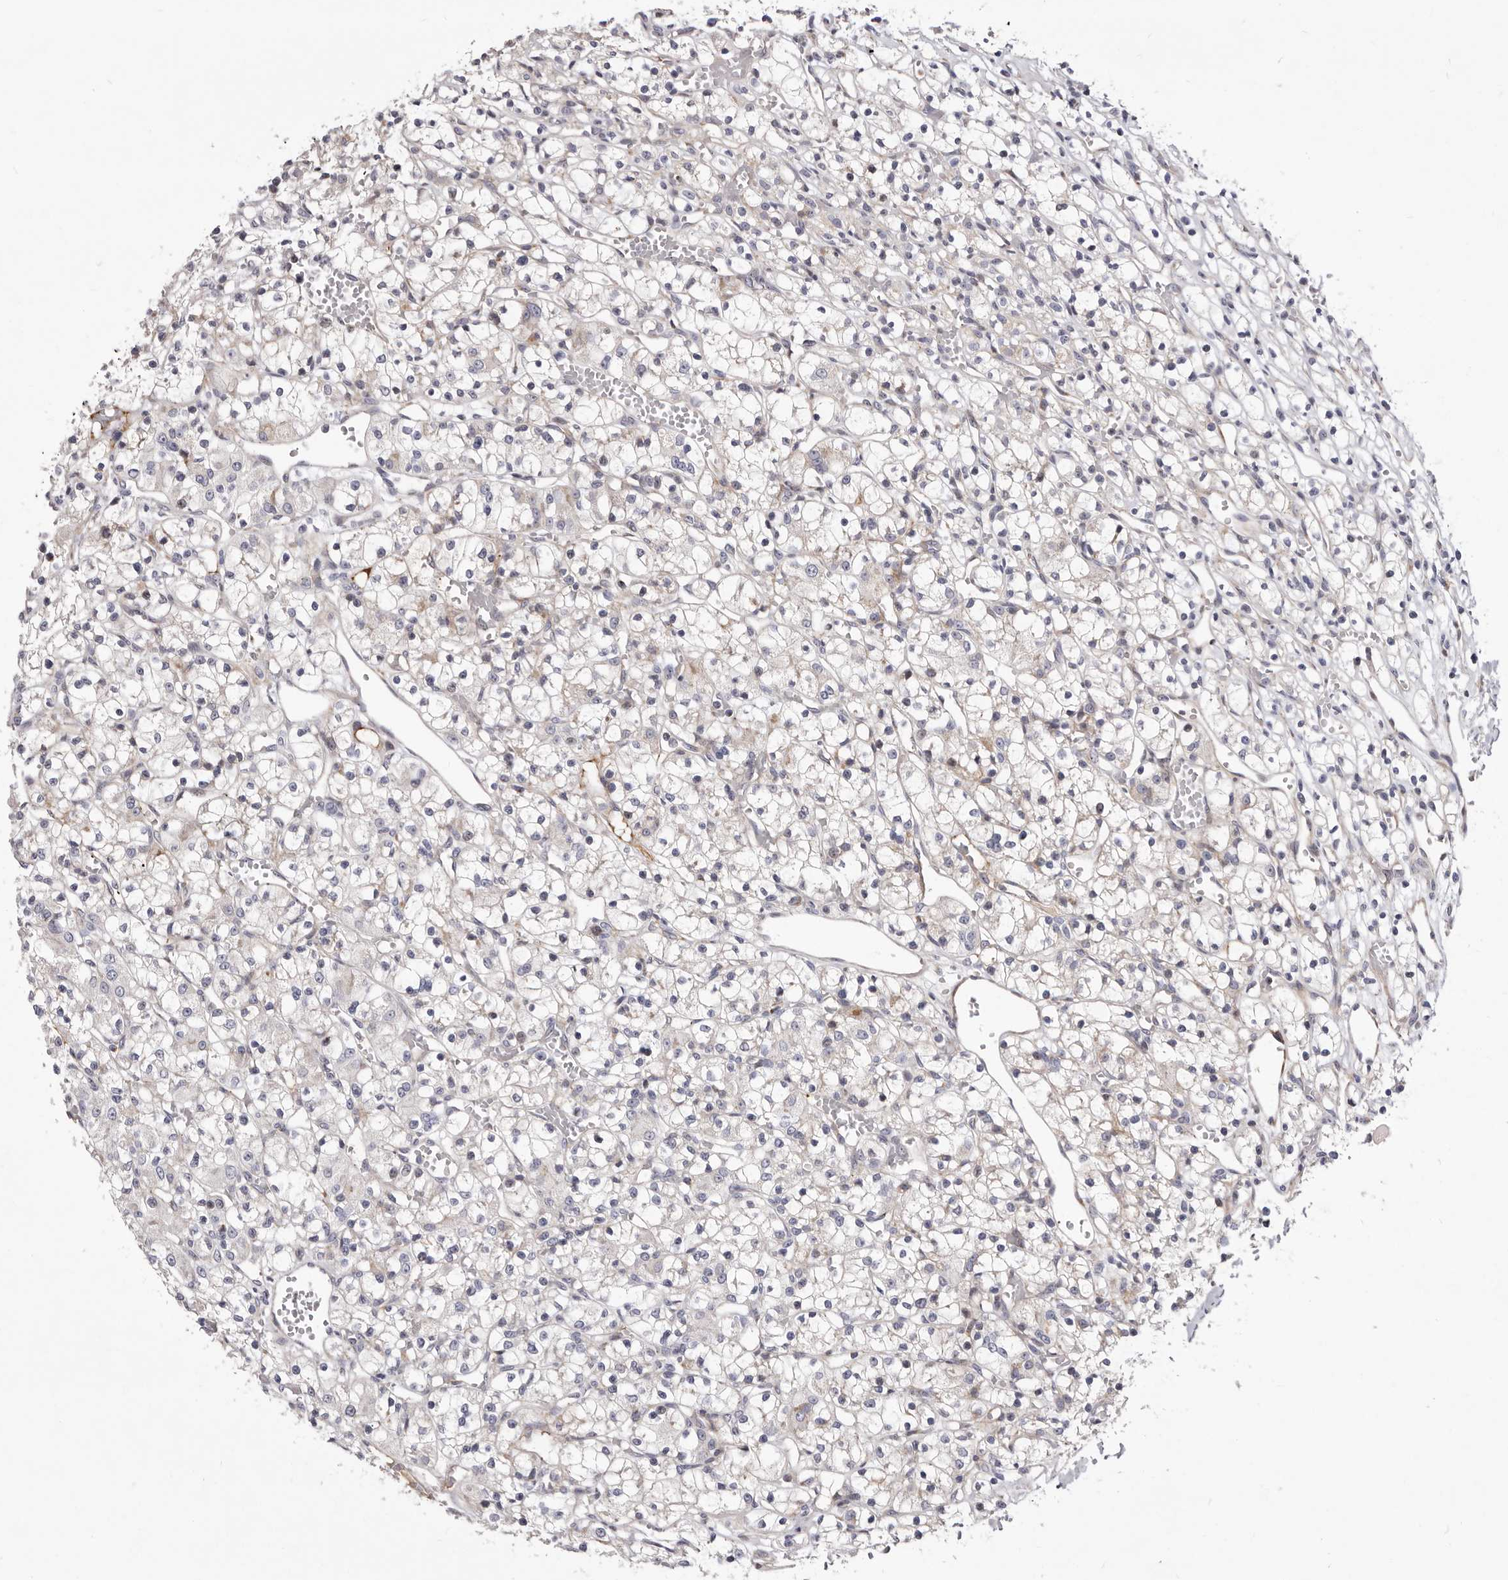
{"staining": {"intensity": "negative", "quantity": "none", "location": "none"}, "tissue": "renal cancer", "cell_type": "Tumor cells", "image_type": "cancer", "snomed": [{"axis": "morphology", "description": "Adenocarcinoma, NOS"}, {"axis": "topography", "description": "Kidney"}], "caption": "Immunohistochemistry of human renal adenocarcinoma displays no staining in tumor cells.", "gene": "NUBPL", "patient": {"sex": "female", "age": 59}}